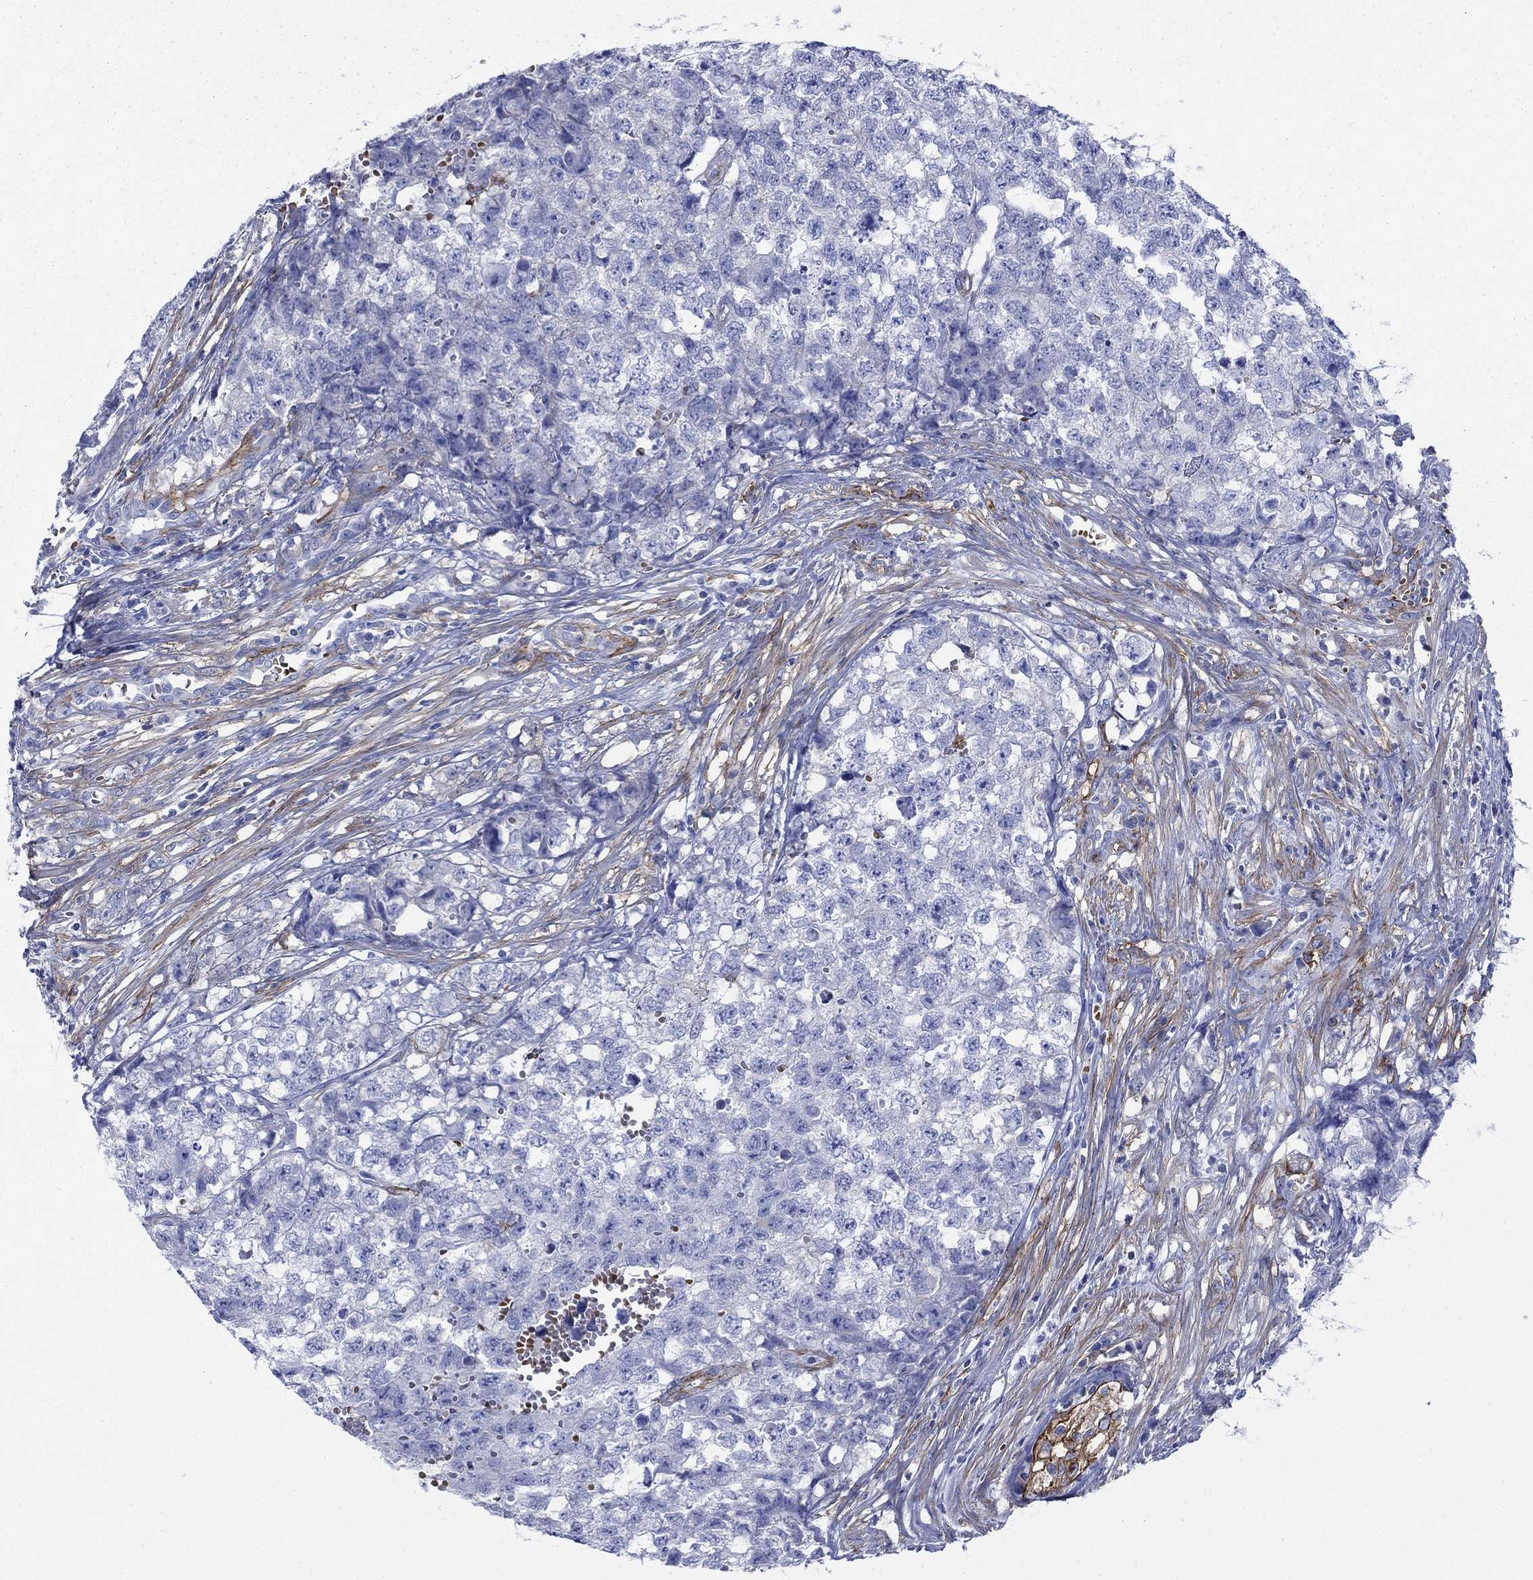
{"staining": {"intensity": "negative", "quantity": "none", "location": "none"}, "tissue": "testis cancer", "cell_type": "Tumor cells", "image_type": "cancer", "snomed": [{"axis": "morphology", "description": "Seminoma, NOS"}, {"axis": "morphology", "description": "Carcinoma, Embryonal, NOS"}, {"axis": "topography", "description": "Testis"}], "caption": "Immunohistochemistry of human testis embryonal carcinoma exhibits no positivity in tumor cells.", "gene": "GPC1", "patient": {"sex": "male", "age": 22}}